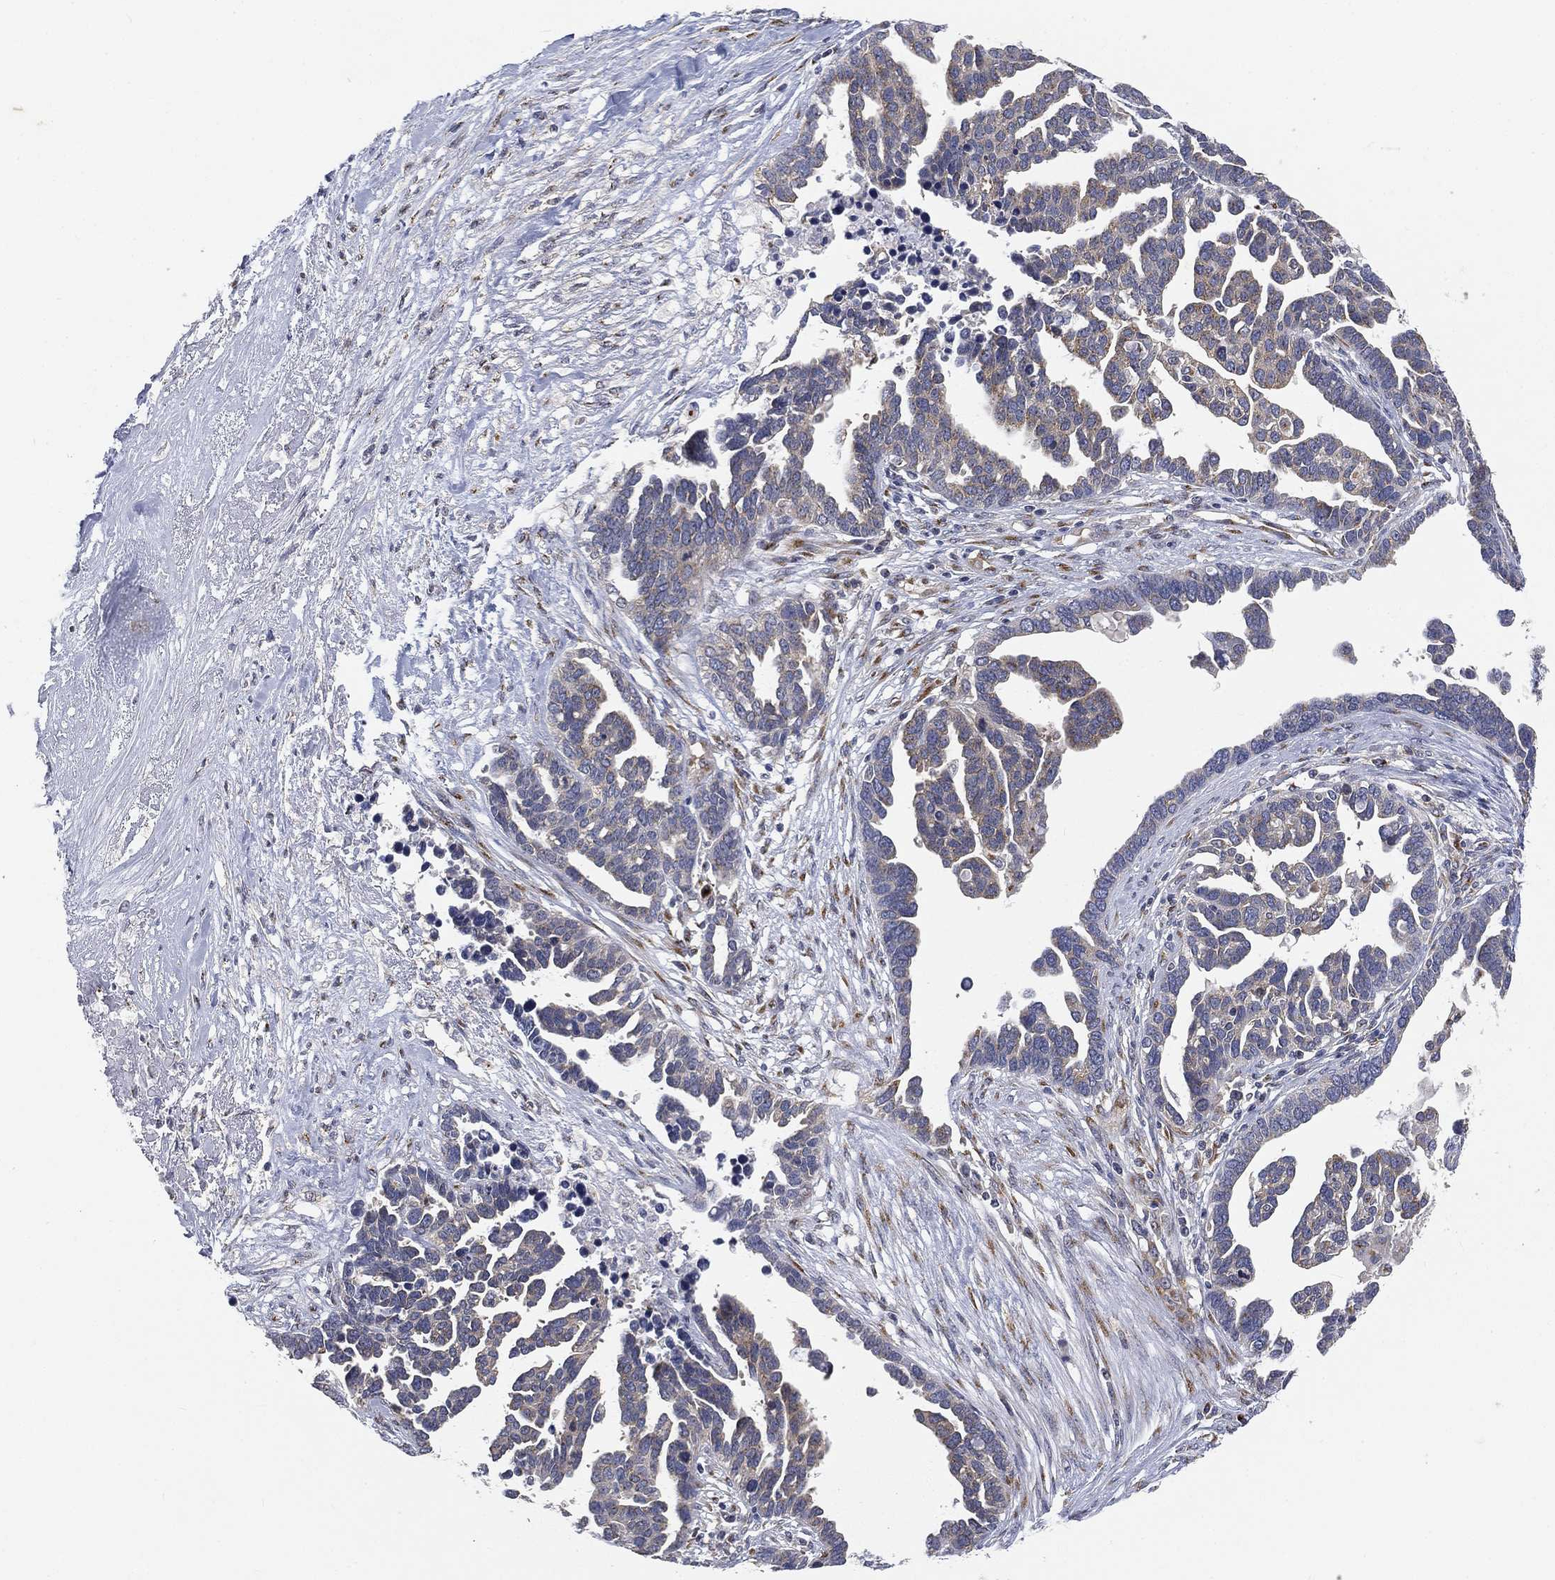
{"staining": {"intensity": "weak", "quantity": "25%-75%", "location": "cytoplasmic/membranous"}, "tissue": "ovarian cancer", "cell_type": "Tumor cells", "image_type": "cancer", "snomed": [{"axis": "morphology", "description": "Cystadenocarcinoma, serous, NOS"}, {"axis": "topography", "description": "Ovary"}], "caption": "Human ovarian serous cystadenocarcinoma stained with a brown dye exhibits weak cytoplasmic/membranous positive expression in about 25%-75% of tumor cells.", "gene": "TICAM1", "patient": {"sex": "female", "age": 54}}